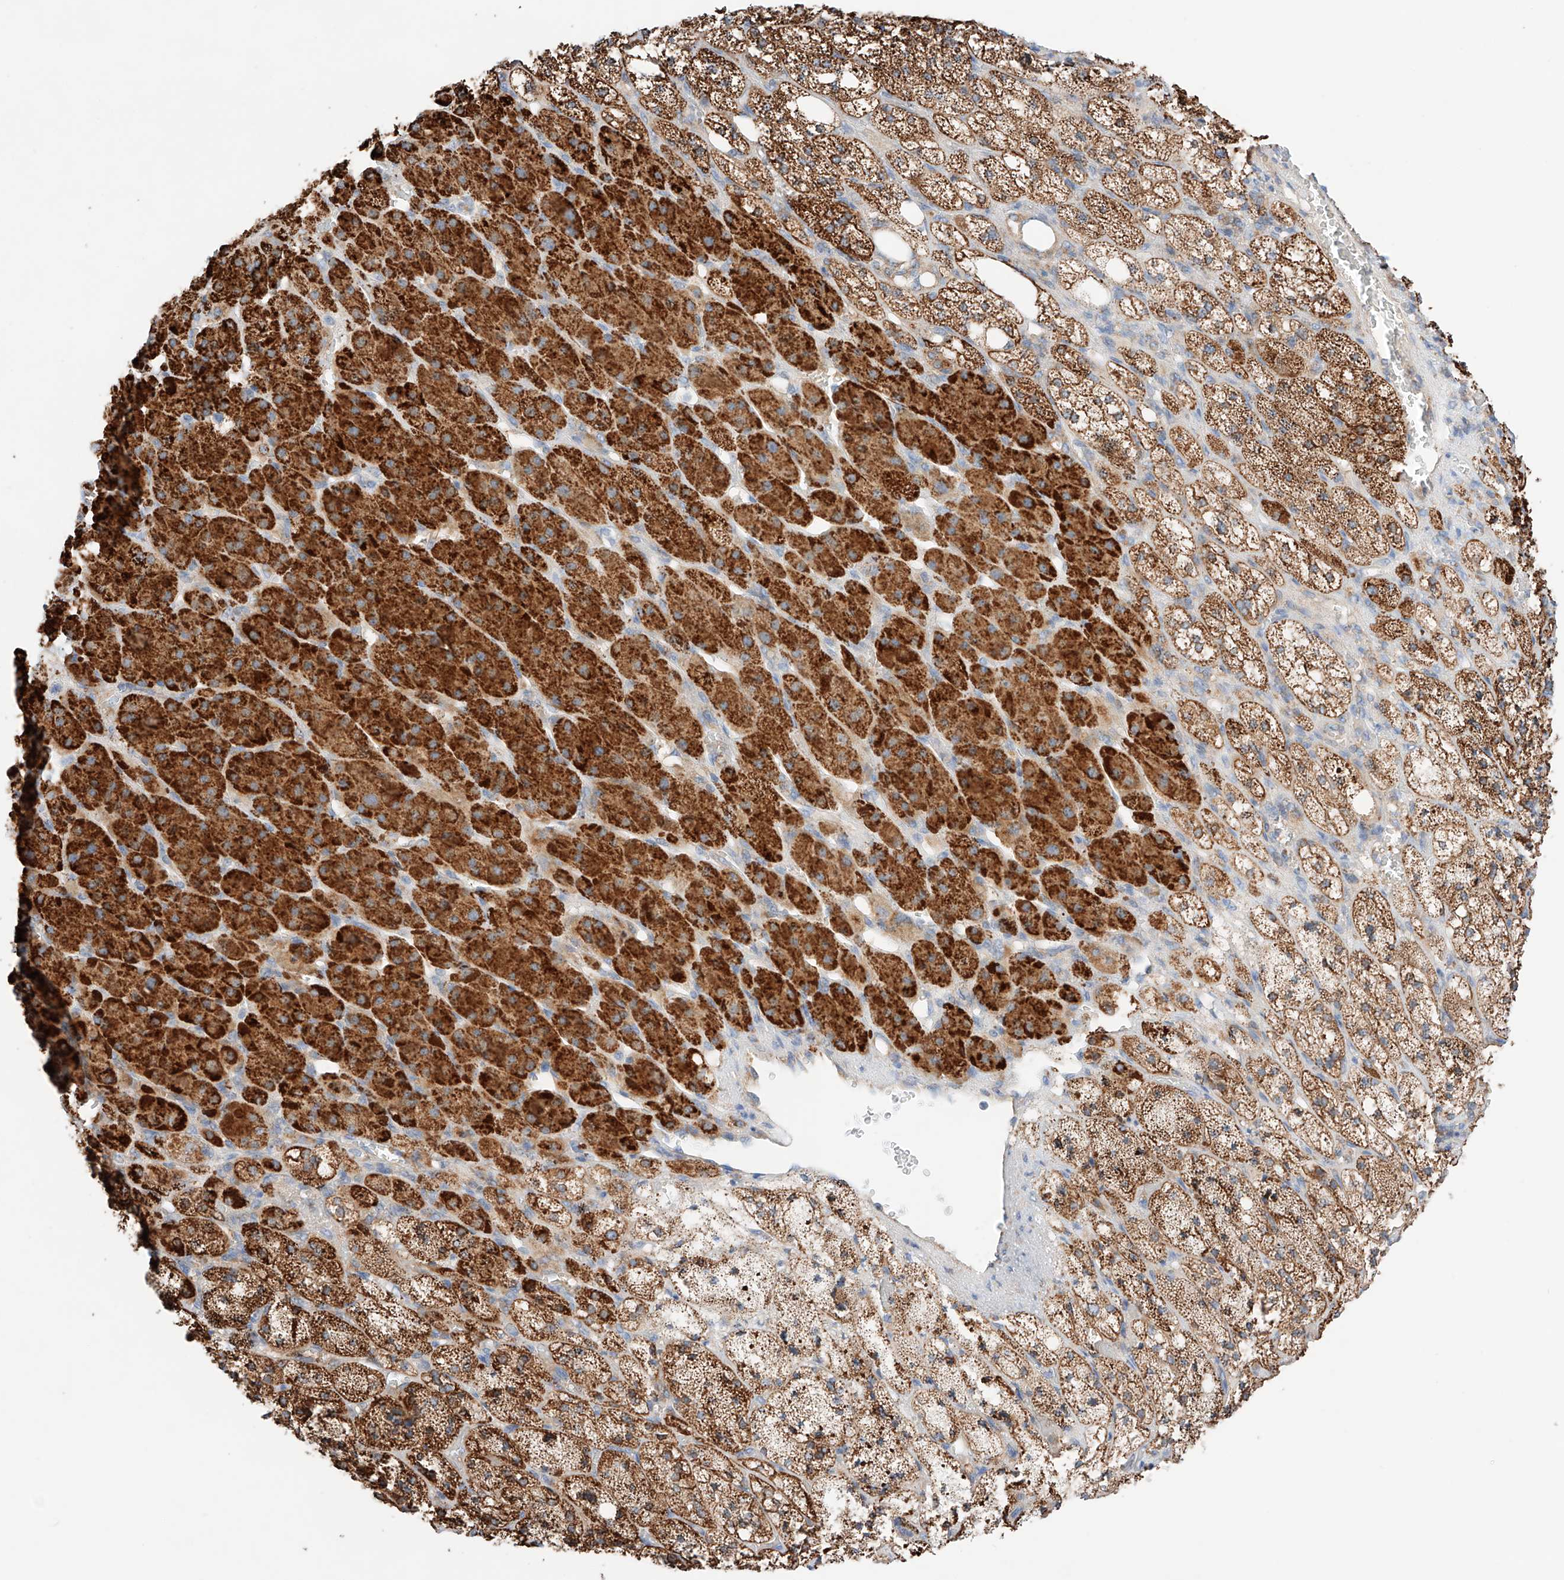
{"staining": {"intensity": "strong", "quantity": ">75%", "location": "cytoplasmic/membranous"}, "tissue": "adrenal gland", "cell_type": "Glandular cells", "image_type": "normal", "snomed": [{"axis": "morphology", "description": "Normal tissue, NOS"}, {"axis": "topography", "description": "Adrenal gland"}], "caption": "Immunohistochemical staining of benign human adrenal gland shows high levels of strong cytoplasmic/membranous staining in approximately >75% of glandular cells.", "gene": "KTI12", "patient": {"sex": "male", "age": 61}}